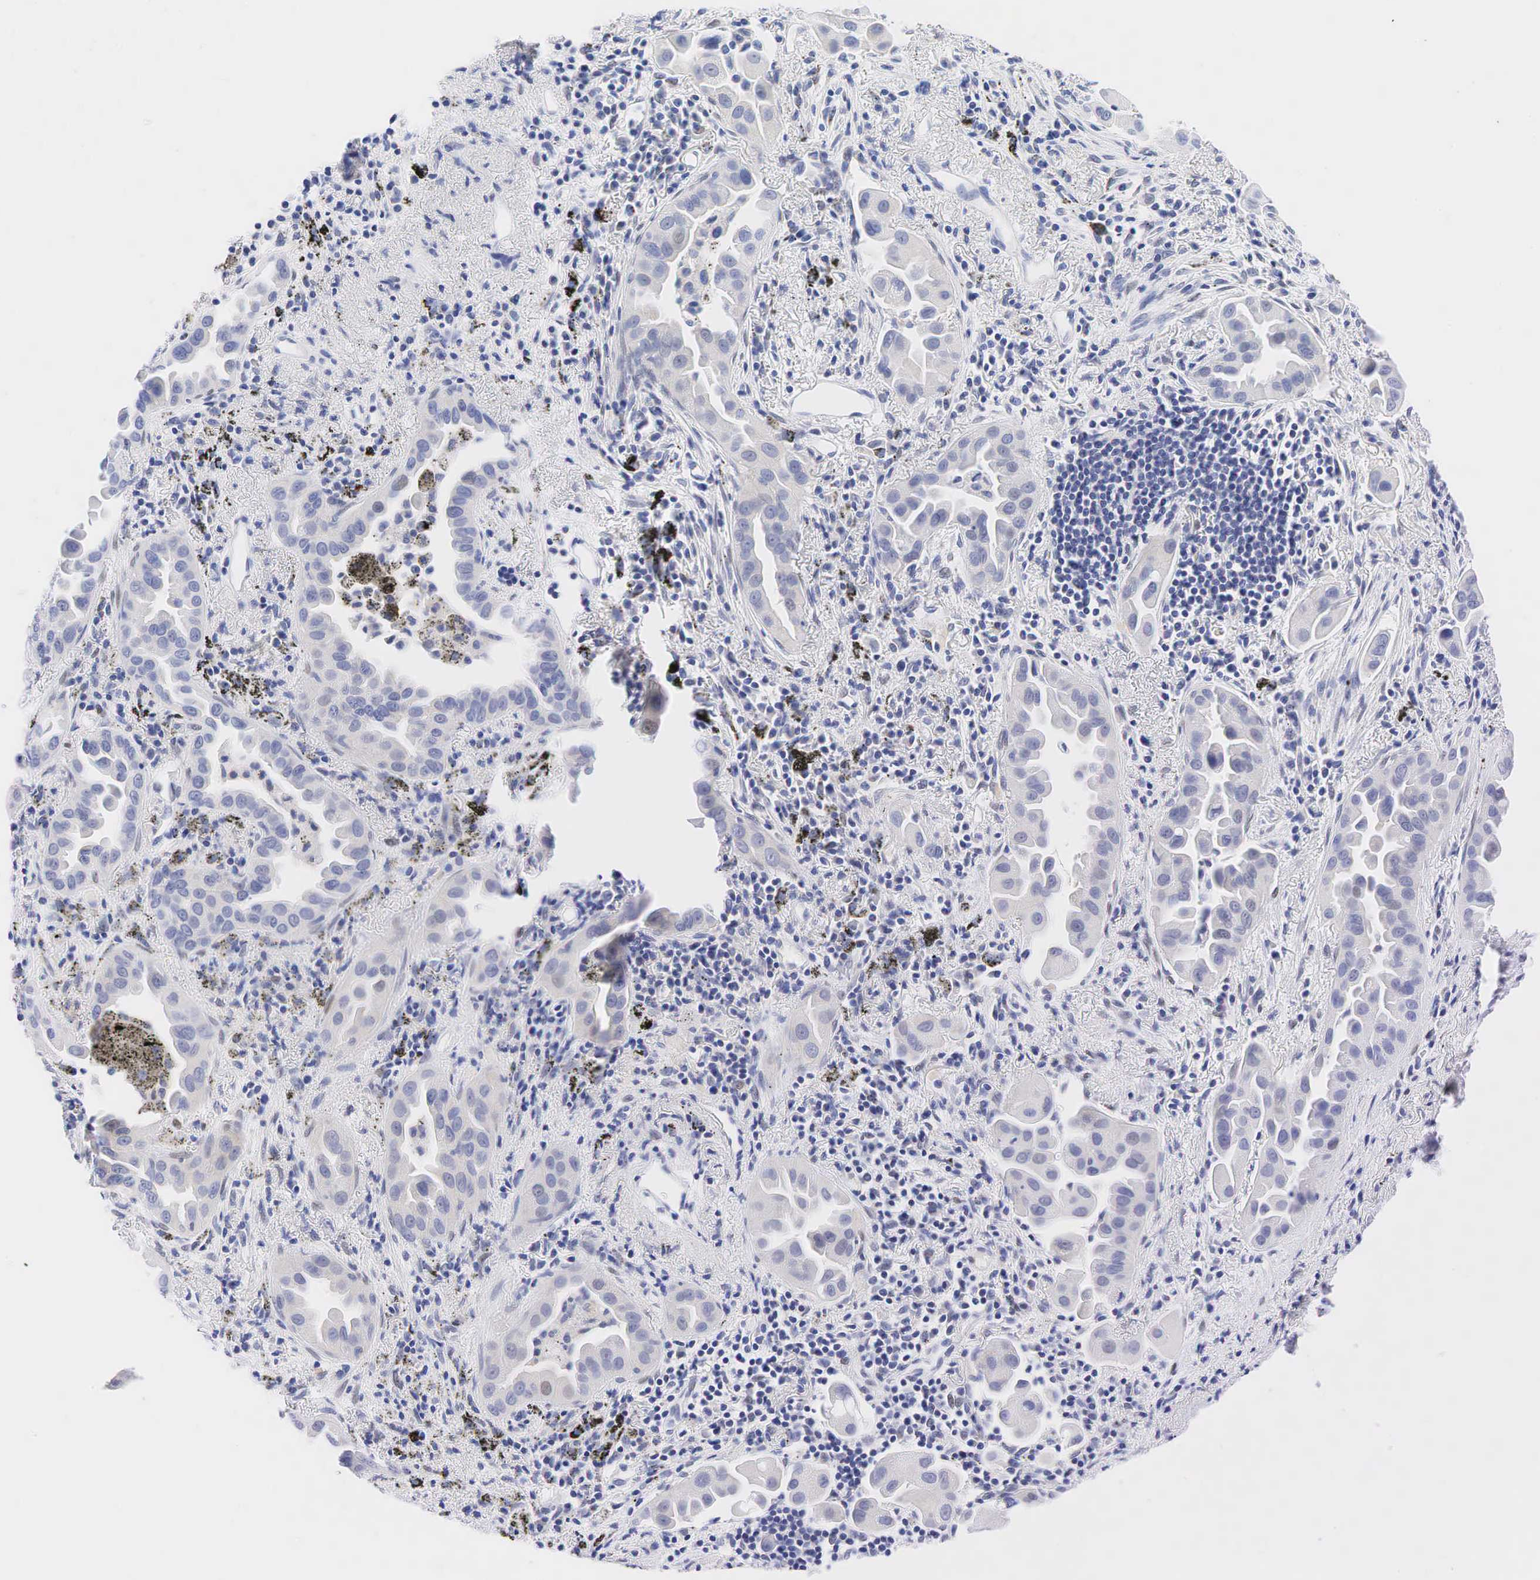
{"staining": {"intensity": "negative", "quantity": "none", "location": "none"}, "tissue": "lung cancer", "cell_type": "Tumor cells", "image_type": "cancer", "snomed": [{"axis": "morphology", "description": "Adenocarcinoma, NOS"}, {"axis": "topography", "description": "Lung"}], "caption": "Lung cancer was stained to show a protein in brown. There is no significant staining in tumor cells. The staining was performed using DAB to visualize the protein expression in brown, while the nuclei were stained in blue with hematoxylin (Magnification: 20x).", "gene": "AR", "patient": {"sex": "male", "age": 68}}